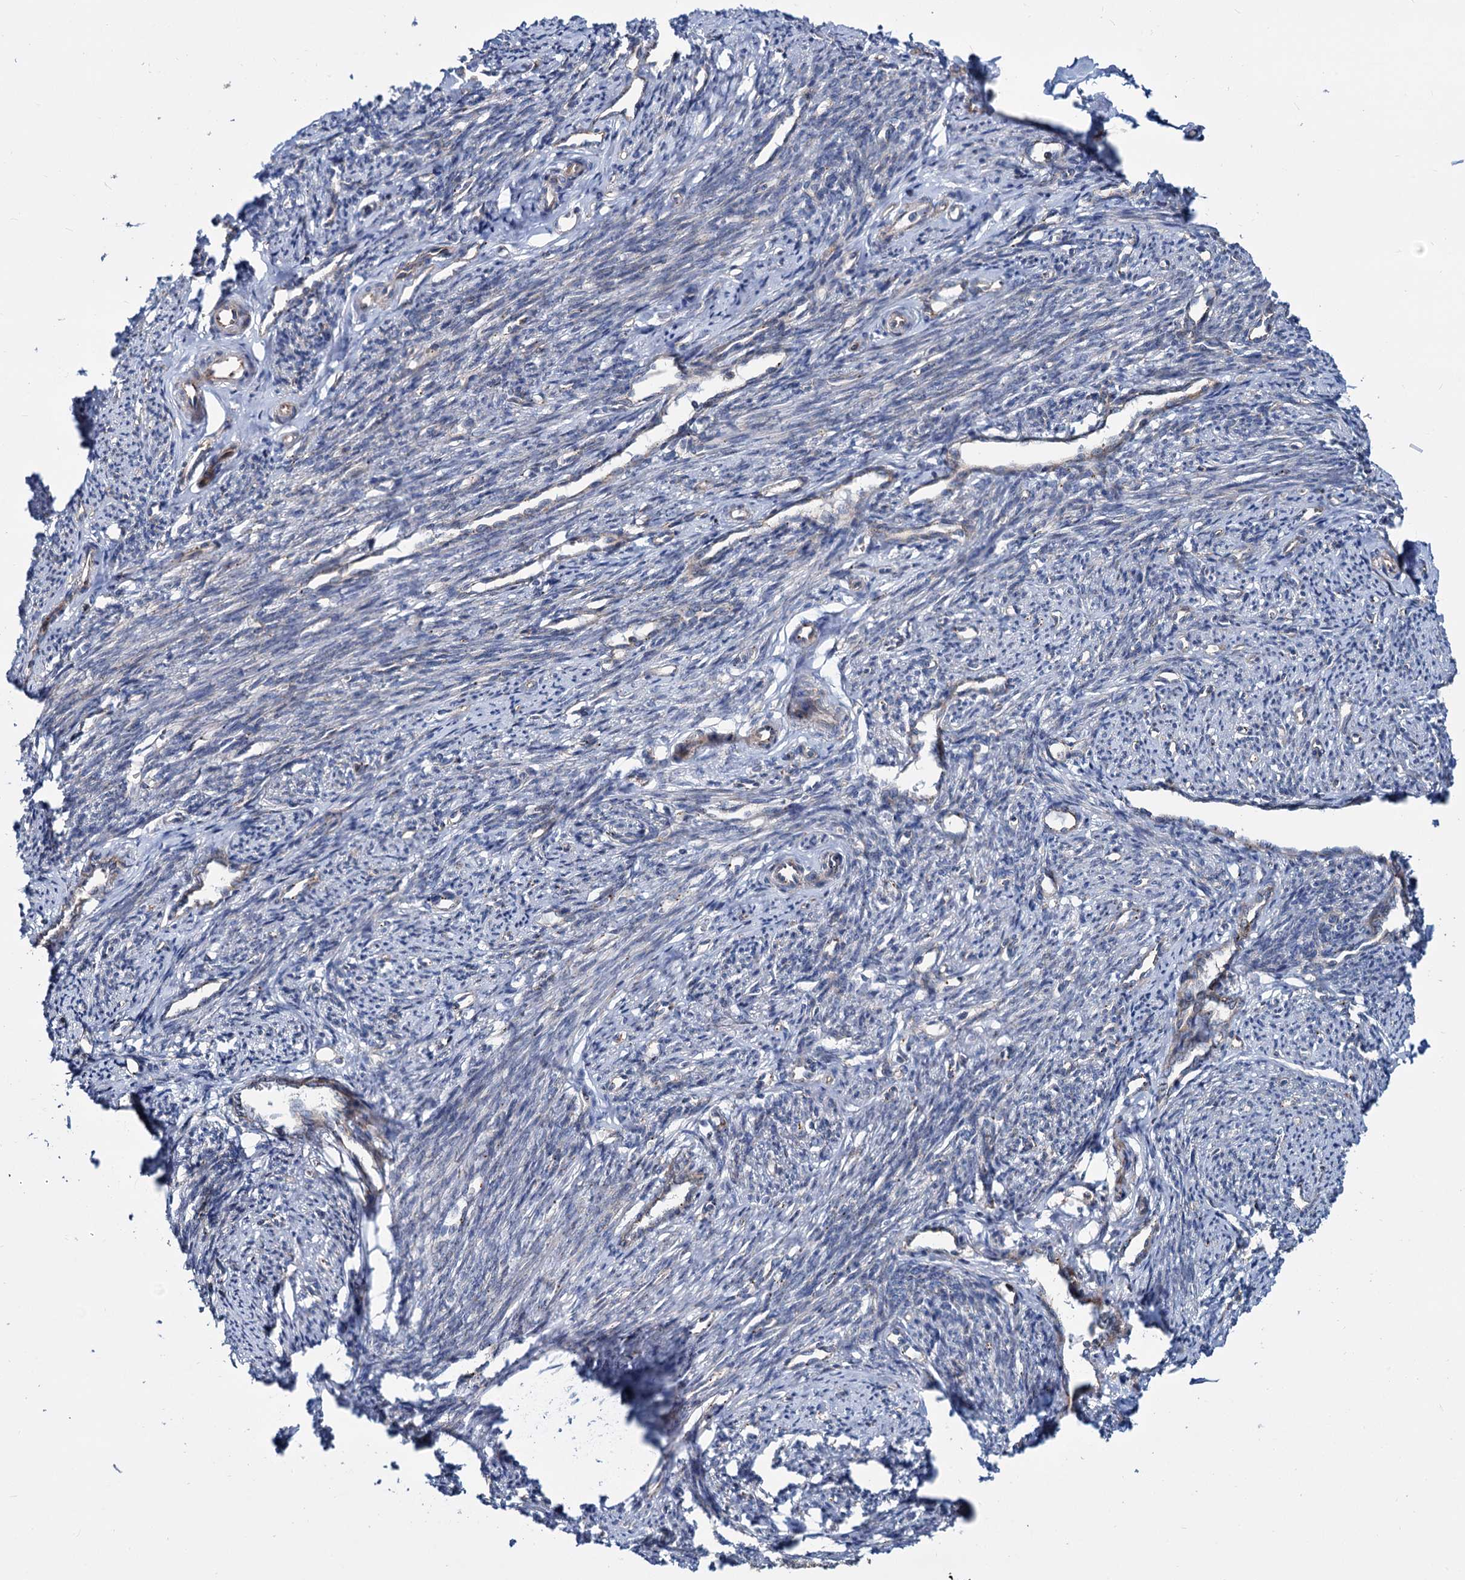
{"staining": {"intensity": "moderate", "quantity": "25%-75%", "location": "cytoplasmic/membranous"}, "tissue": "smooth muscle", "cell_type": "Smooth muscle cells", "image_type": "normal", "snomed": [{"axis": "morphology", "description": "Normal tissue, NOS"}, {"axis": "topography", "description": "Smooth muscle"}, {"axis": "topography", "description": "Uterus"}], "caption": "Brown immunohistochemical staining in unremarkable smooth muscle exhibits moderate cytoplasmic/membranous staining in about 25%-75% of smooth muscle cells.", "gene": "PSEN1", "patient": {"sex": "female", "age": 59}}